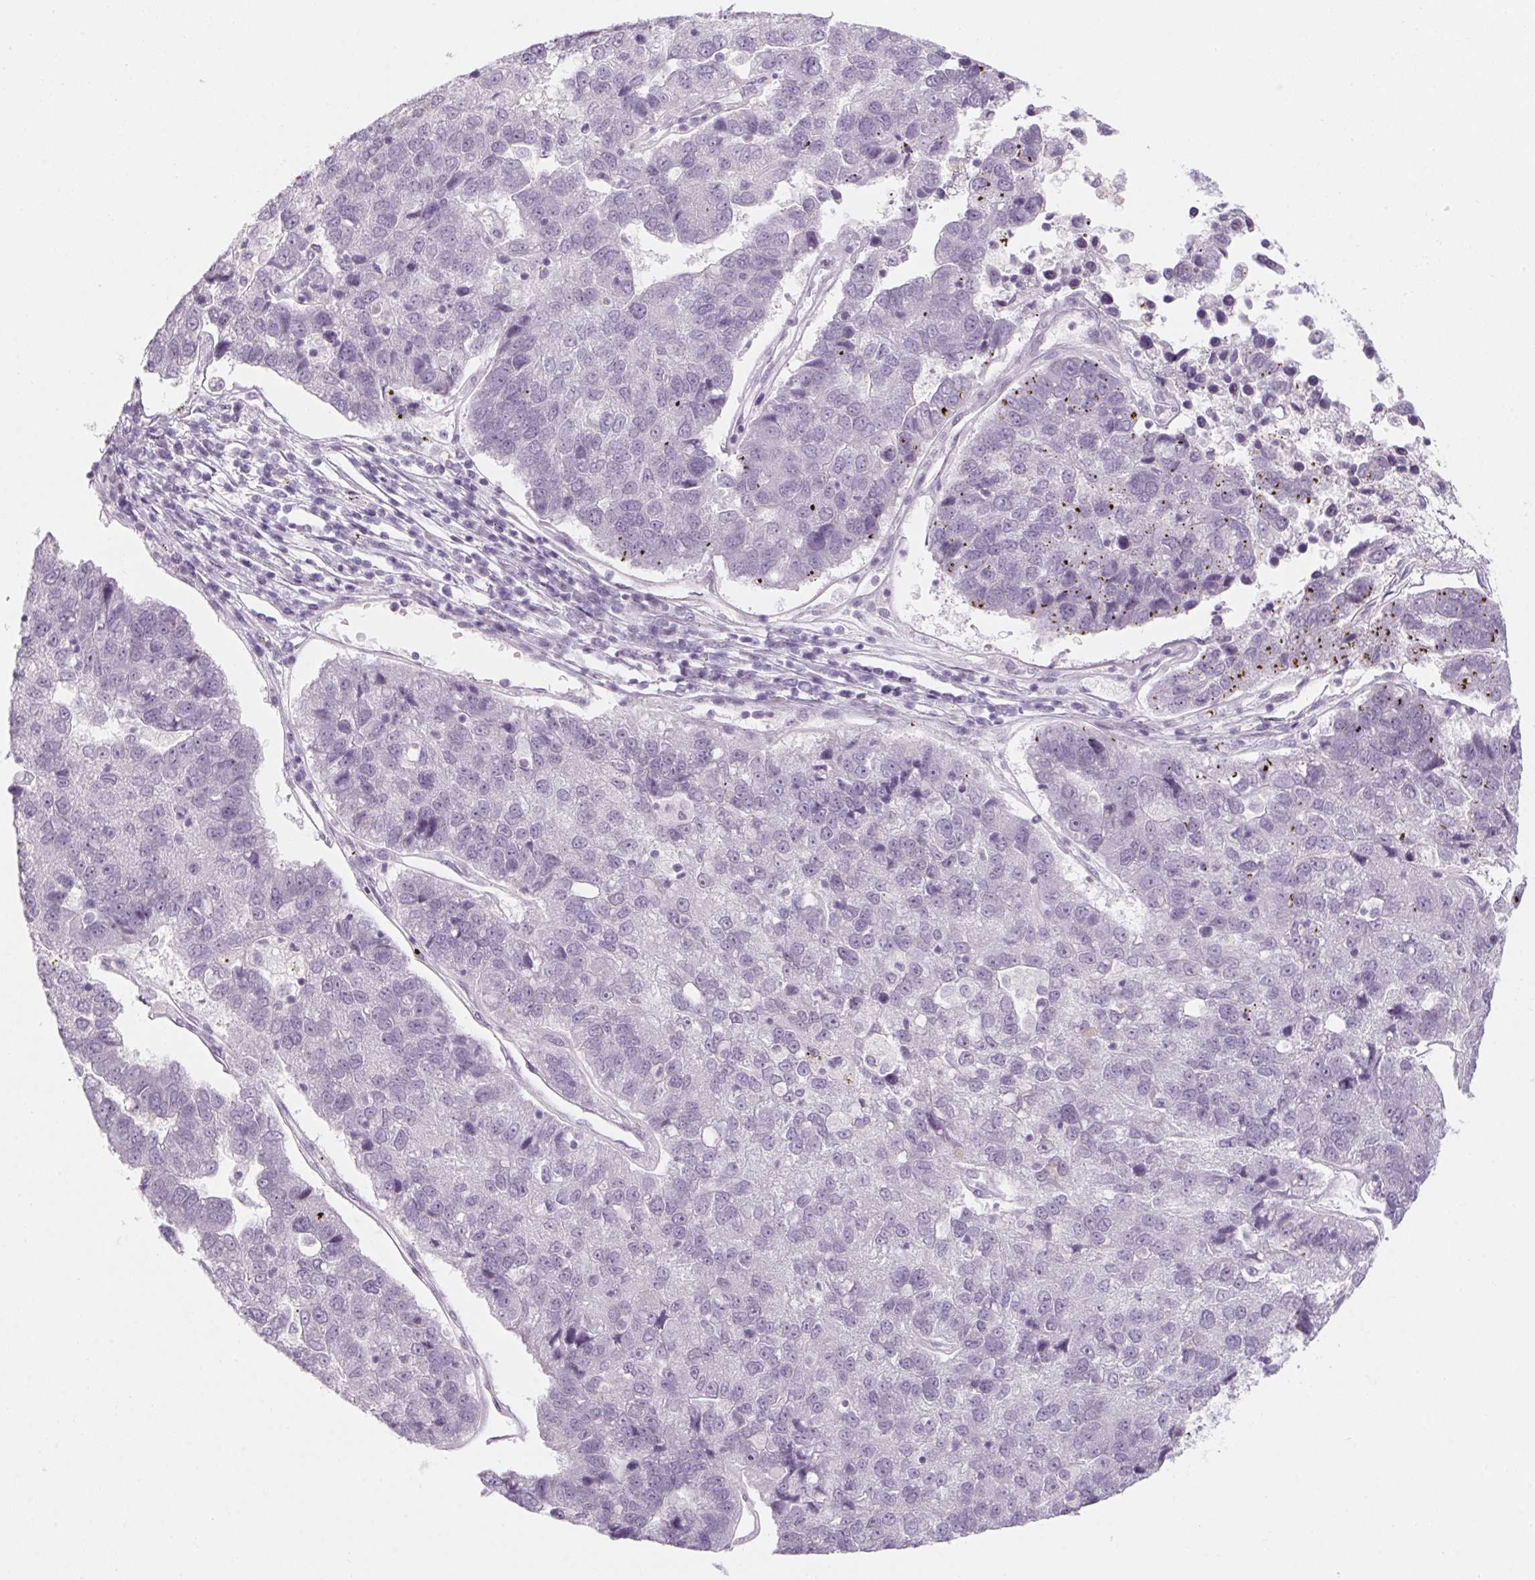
{"staining": {"intensity": "negative", "quantity": "none", "location": "none"}, "tissue": "pancreatic cancer", "cell_type": "Tumor cells", "image_type": "cancer", "snomed": [{"axis": "morphology", "description": "Adenocarcinoma, NOS"}, {"axis": "topography", "description": "Pancreas"}], "caption": "This image is of pancreatic adenocarcinoma stained with immunohistochemistry (IHC) to label a protein in brown with the nuclei are counter-stained blue. There is no staining in tumor cells.", "gene": "KCNQ2", "patient": {"sex": "female", "age": 61}}